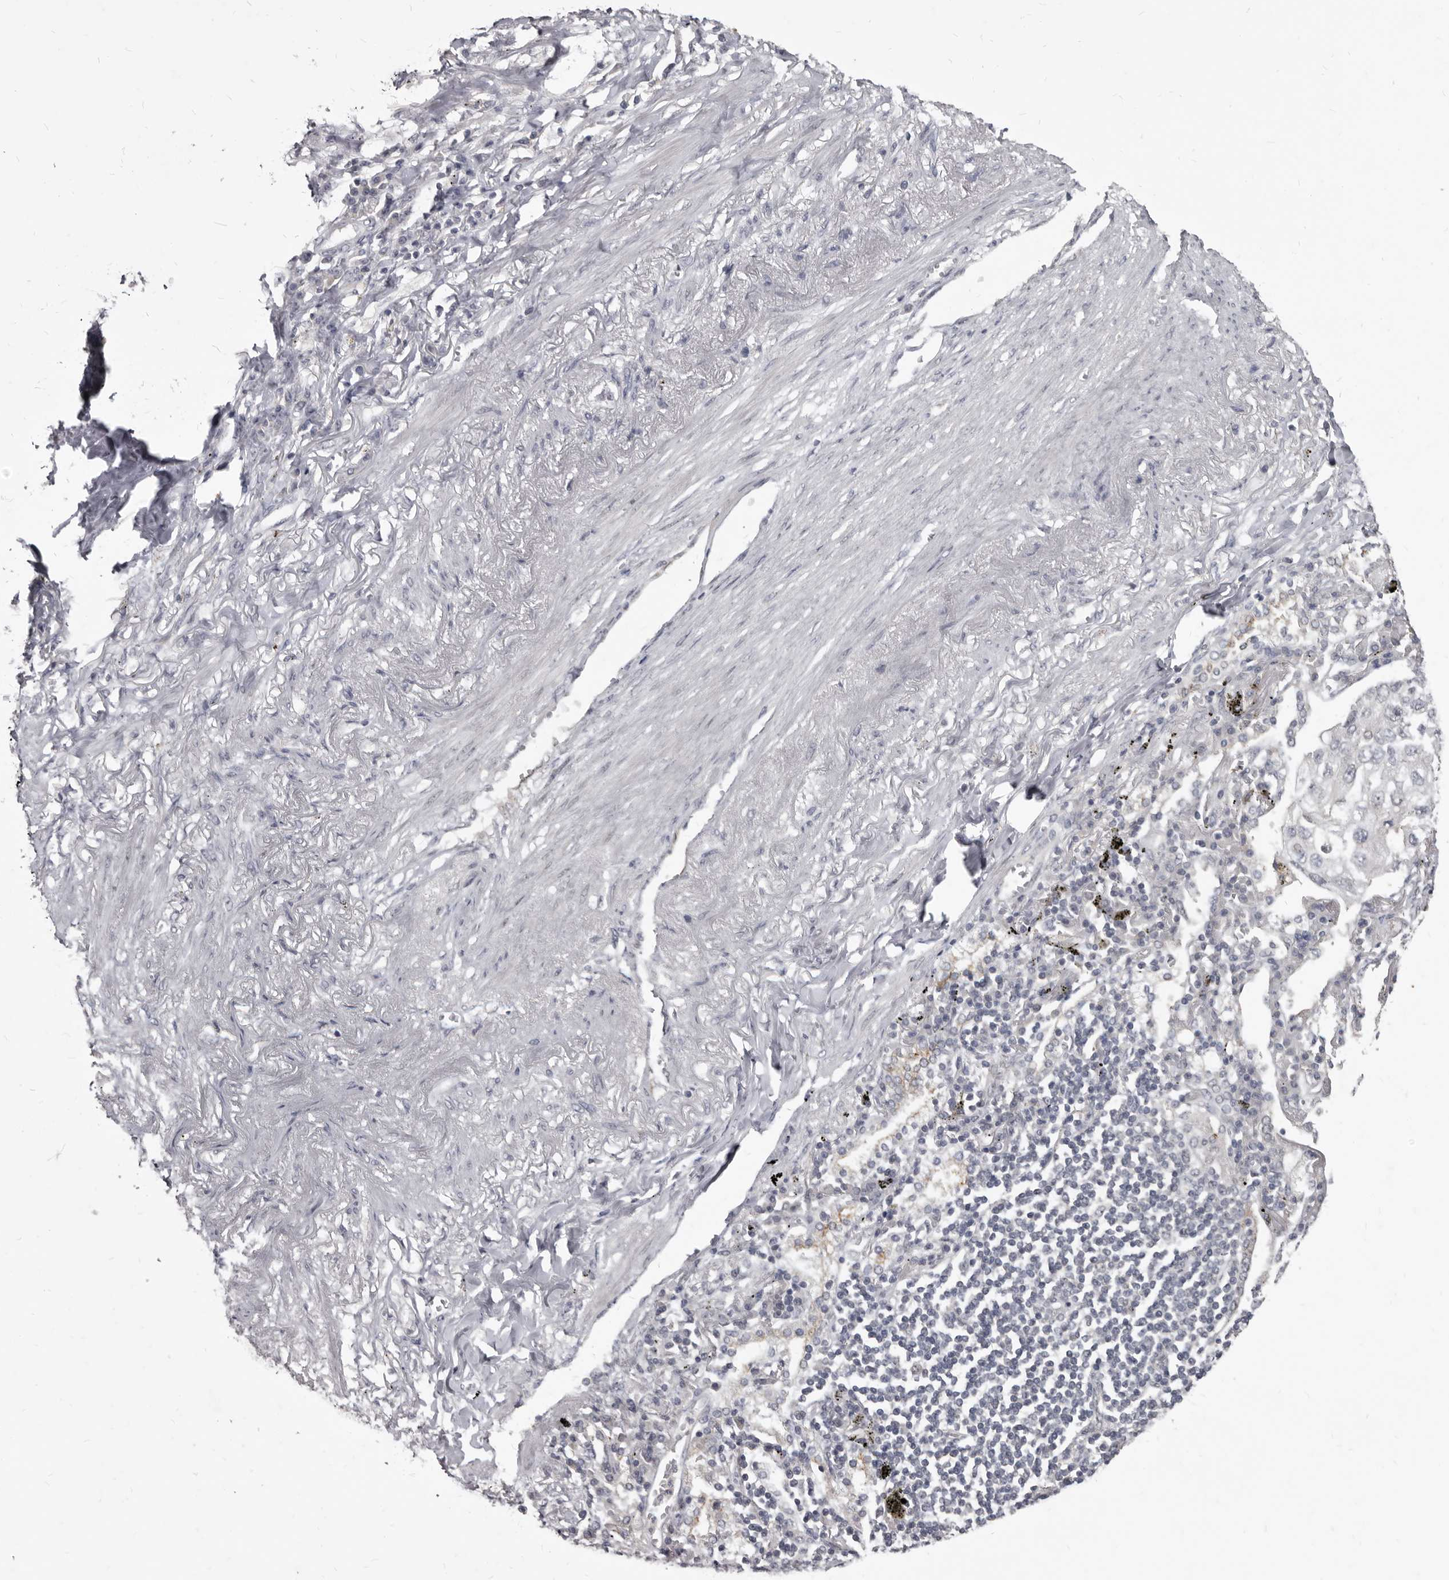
{"staining": {"intensity": "negative", "quantity": "none", "location": "none"}, "tissue": "lung cancer", "cell_type": "Tumor cells", "image_type": "cancer", "snomed": [{"axis": "morphology", "description": "Adenocarcinoma, NOS"}, {"axis": "topography", "description": "Lung"}], "caption": "Lung cancer was stained to show a protein in brown. There is no significant staining in tumor cells.", "gene": "SULT1E1", "patient": {"sex": "male", "age": 65}}